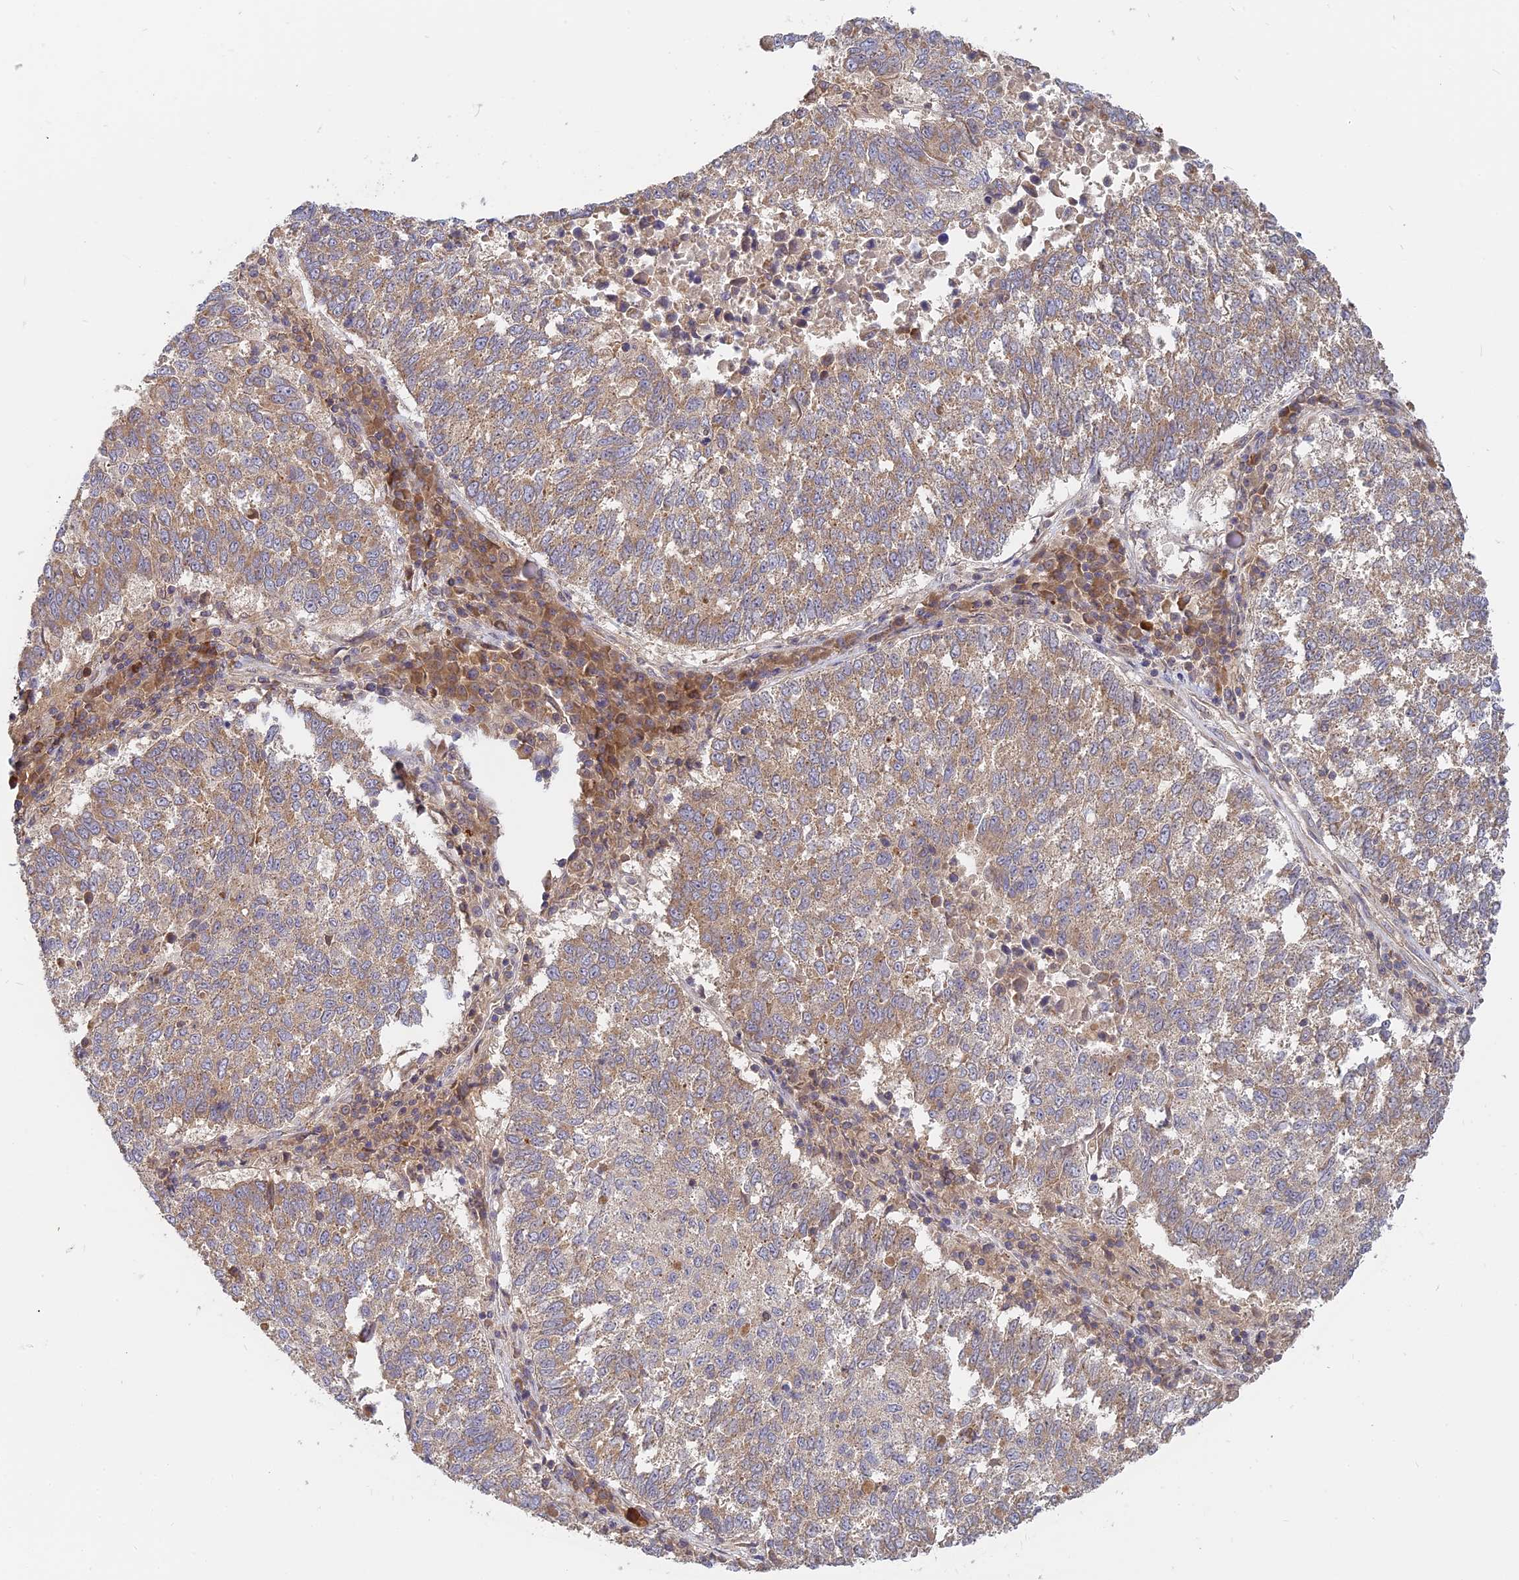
{"staining": {"intensity": "weak", "quantity": ">75%", "location": "cytoplasmic/membranous"}, "tissue": "lung cancer", "cell_type": "Tumor cells", "image_type": "cancer", "snomed": [{"axis": "morphology", "description": "Squamous cell carcinoma, NOS"}, {"axis": "topography", "description": "Lung"}], "caption": "This is an image of IHC staining of lung cancer (squamous cell carcinoma), which shows weak positivity in the cytoplasmic/membranous of tumor cells.", "gene": "IL21R", "patient": {"sex": "male", "age": 73}}